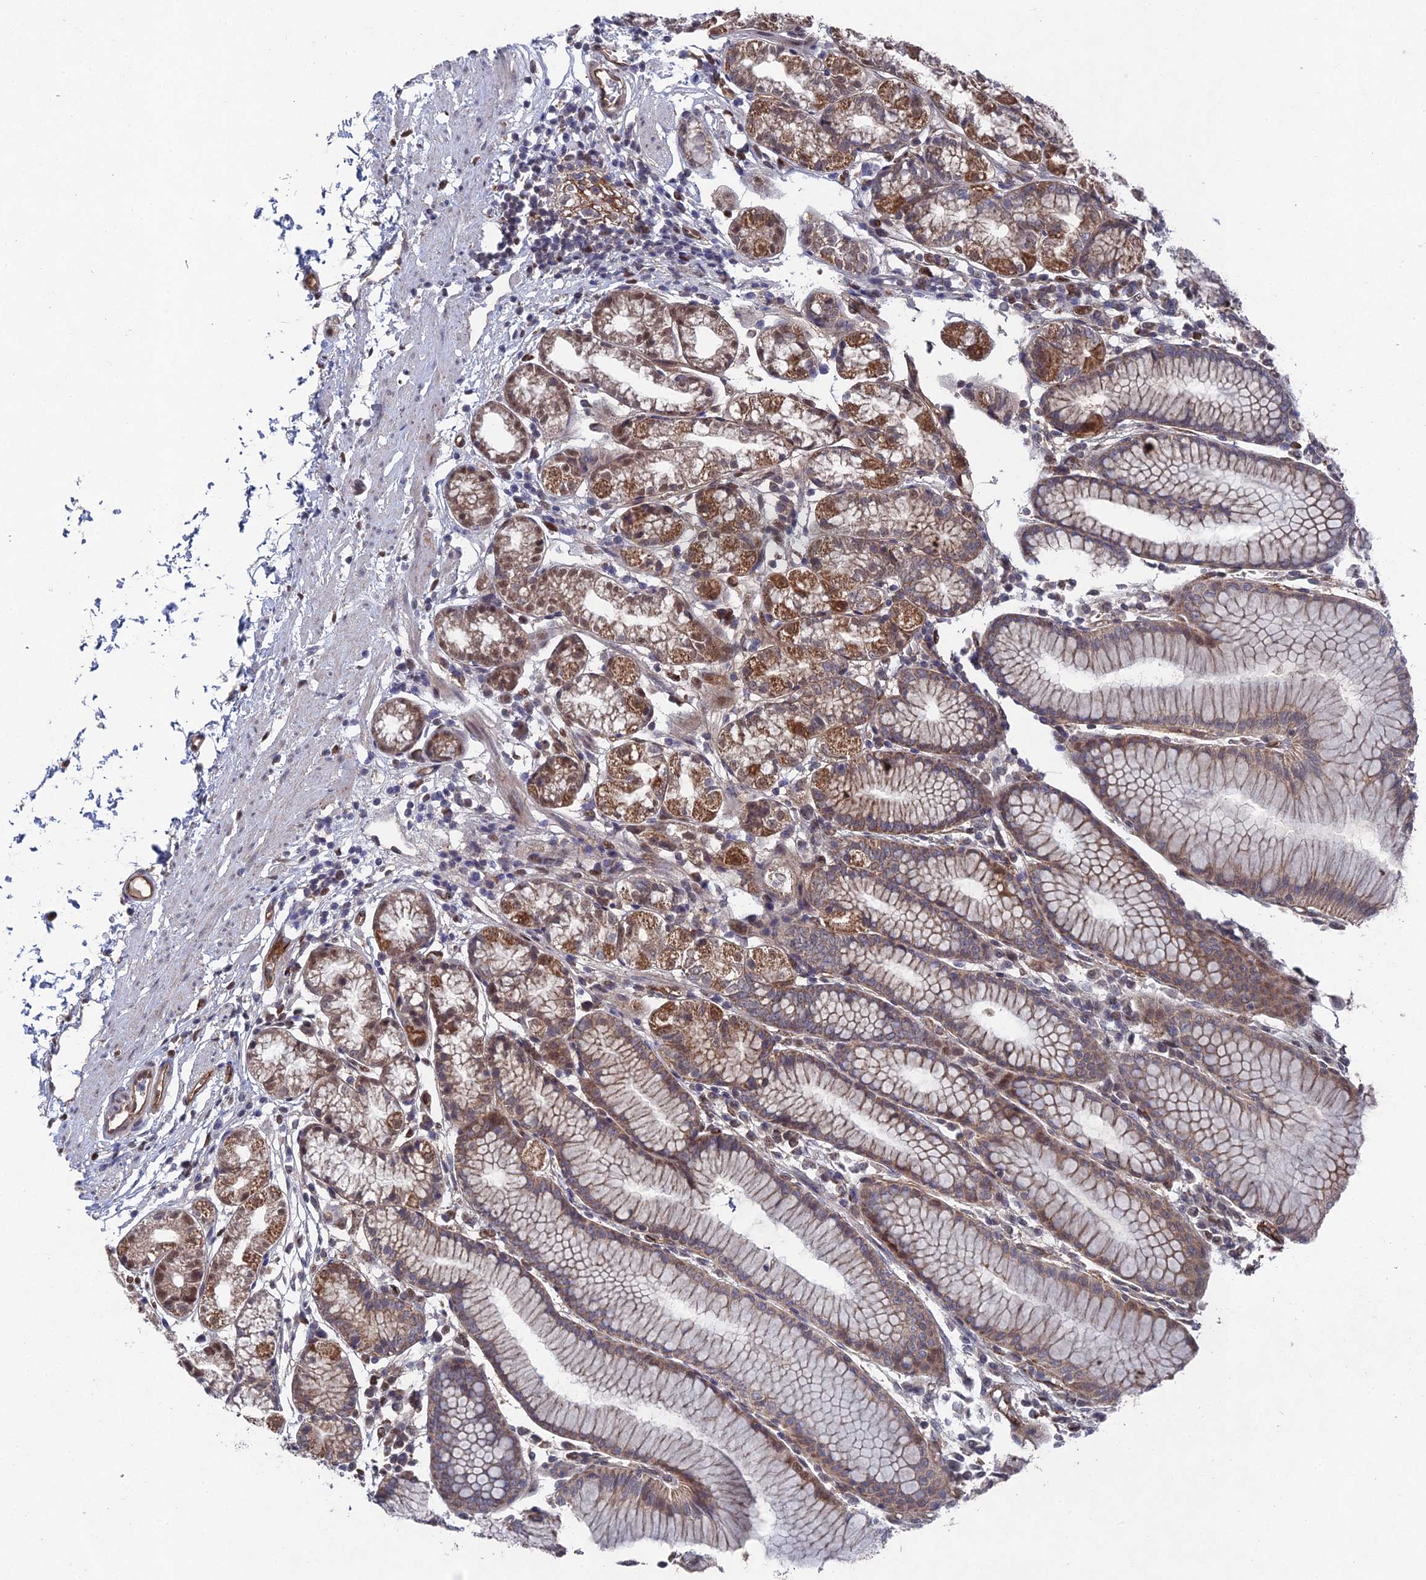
{"staining": {"intensity": "moderate", "quantity": ">75%", "location": "cytoplasmic/membranous,nuclear"}, "tissue": "stomach", "cell_type": "Glandular cells", "image_type": "normal", "snomed": [{"axis": "morphology", "description": "Normal tissue, NOS"}, {"axis": "topography", "description": "Stomach"}], "caption": "A brown stain labels moderate cytoplasmic/membranous,nuclear staining of a protein in glandular cells of benign stomach.", "gene": "UNC5D", "patient": {"sex": "female", "age": 57}}